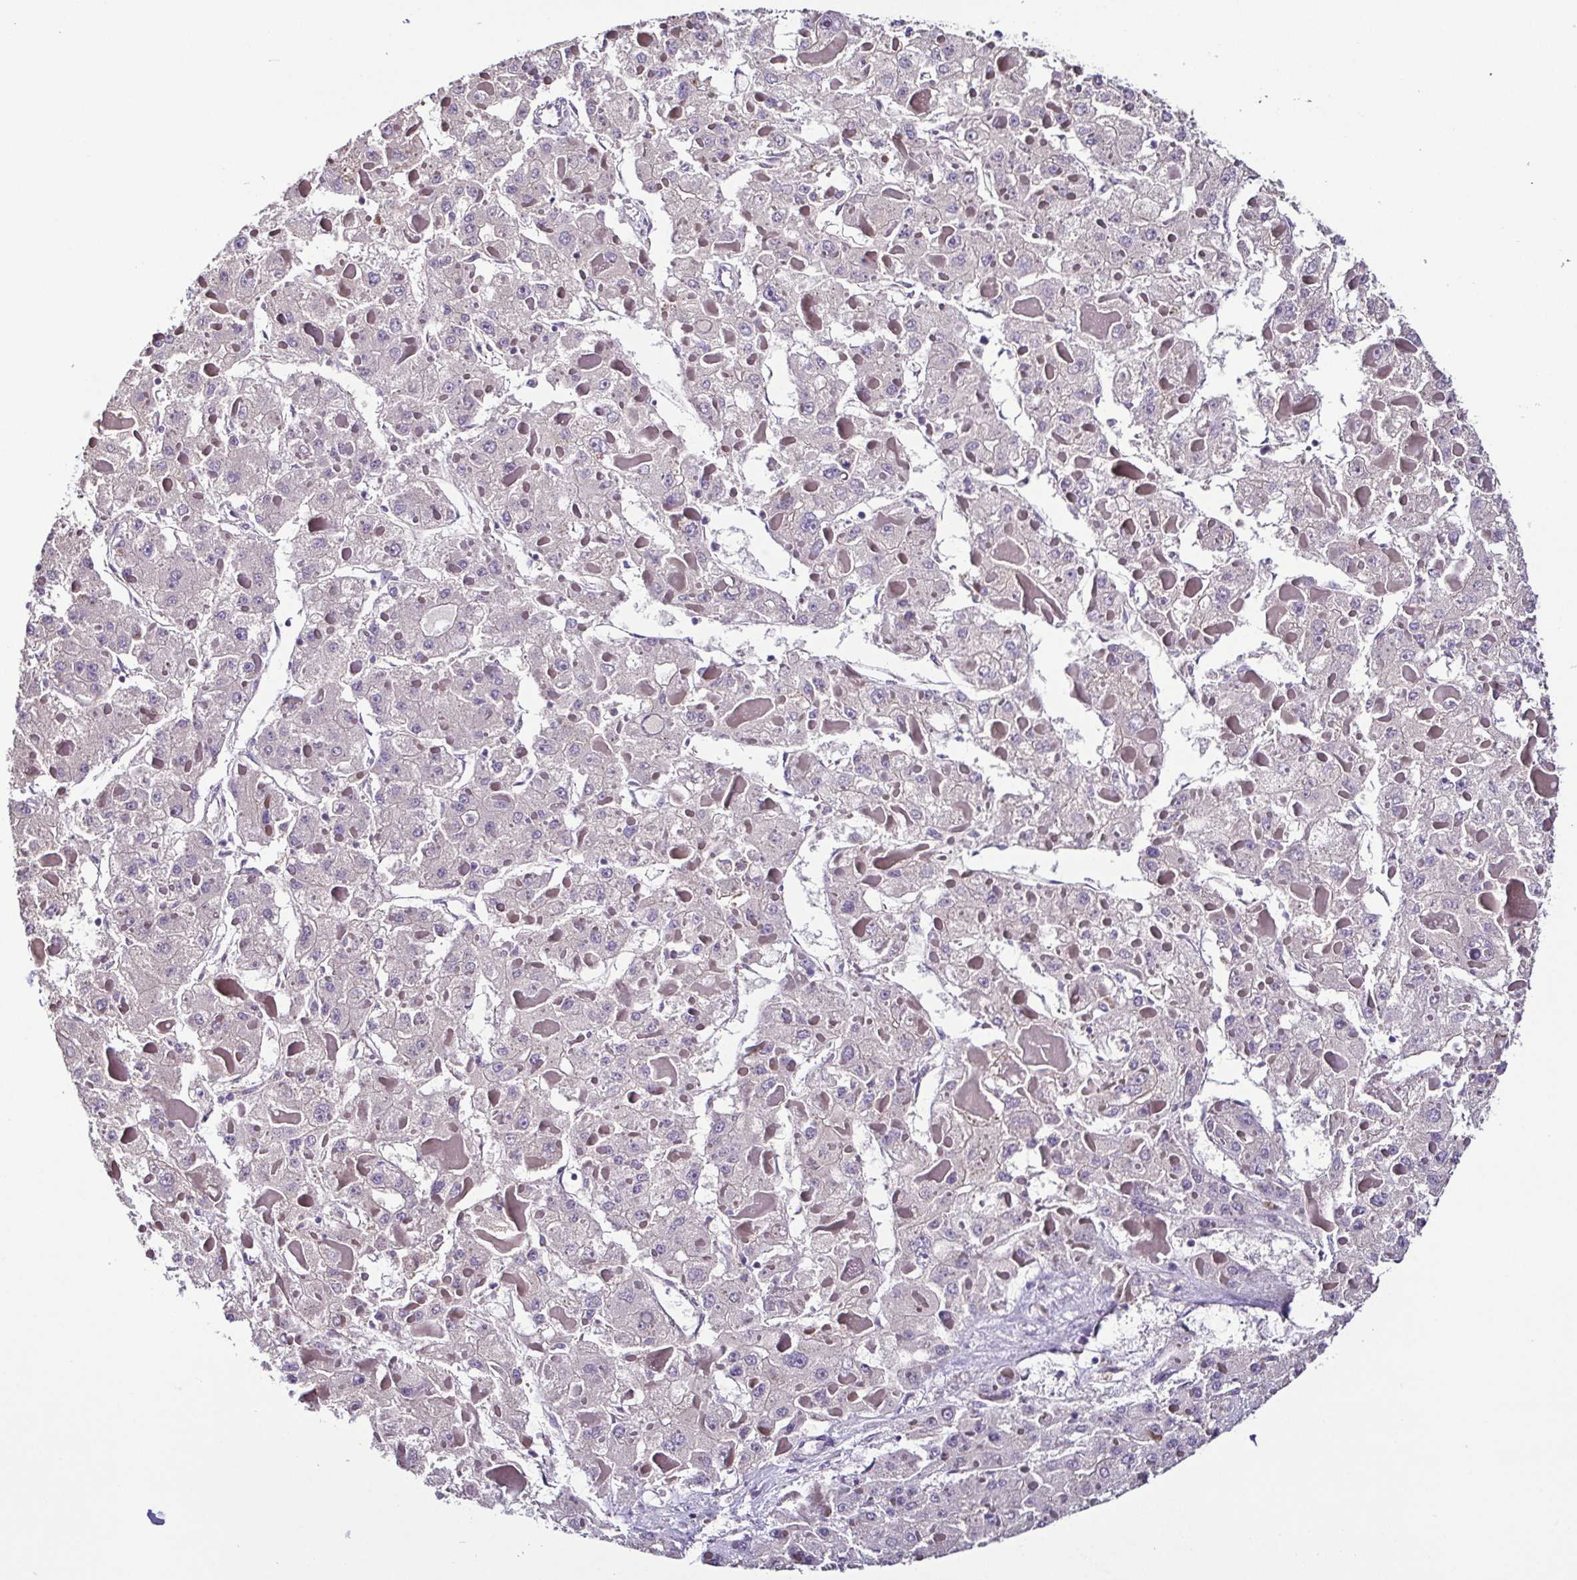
{"staining": {"intensity": "negative", "quantity": "none", "location": "none"}, "tissue": "liver cancer", "cell_type": "Tumor cells", "image_type": "cancer", "snomed": [{"axis": "morphology", "description": "Carcinoma, Hepatocellular, NOS"}, {"axis": "topography", "description": "Liver"}], "caption": "DAB immunohistochemical staining of hepatocellular carcinoma (liver) exhibits no significant positivity in tumor cells.", "gene": "LMOD2", "patient": {"sex": "female", "age": 73}}